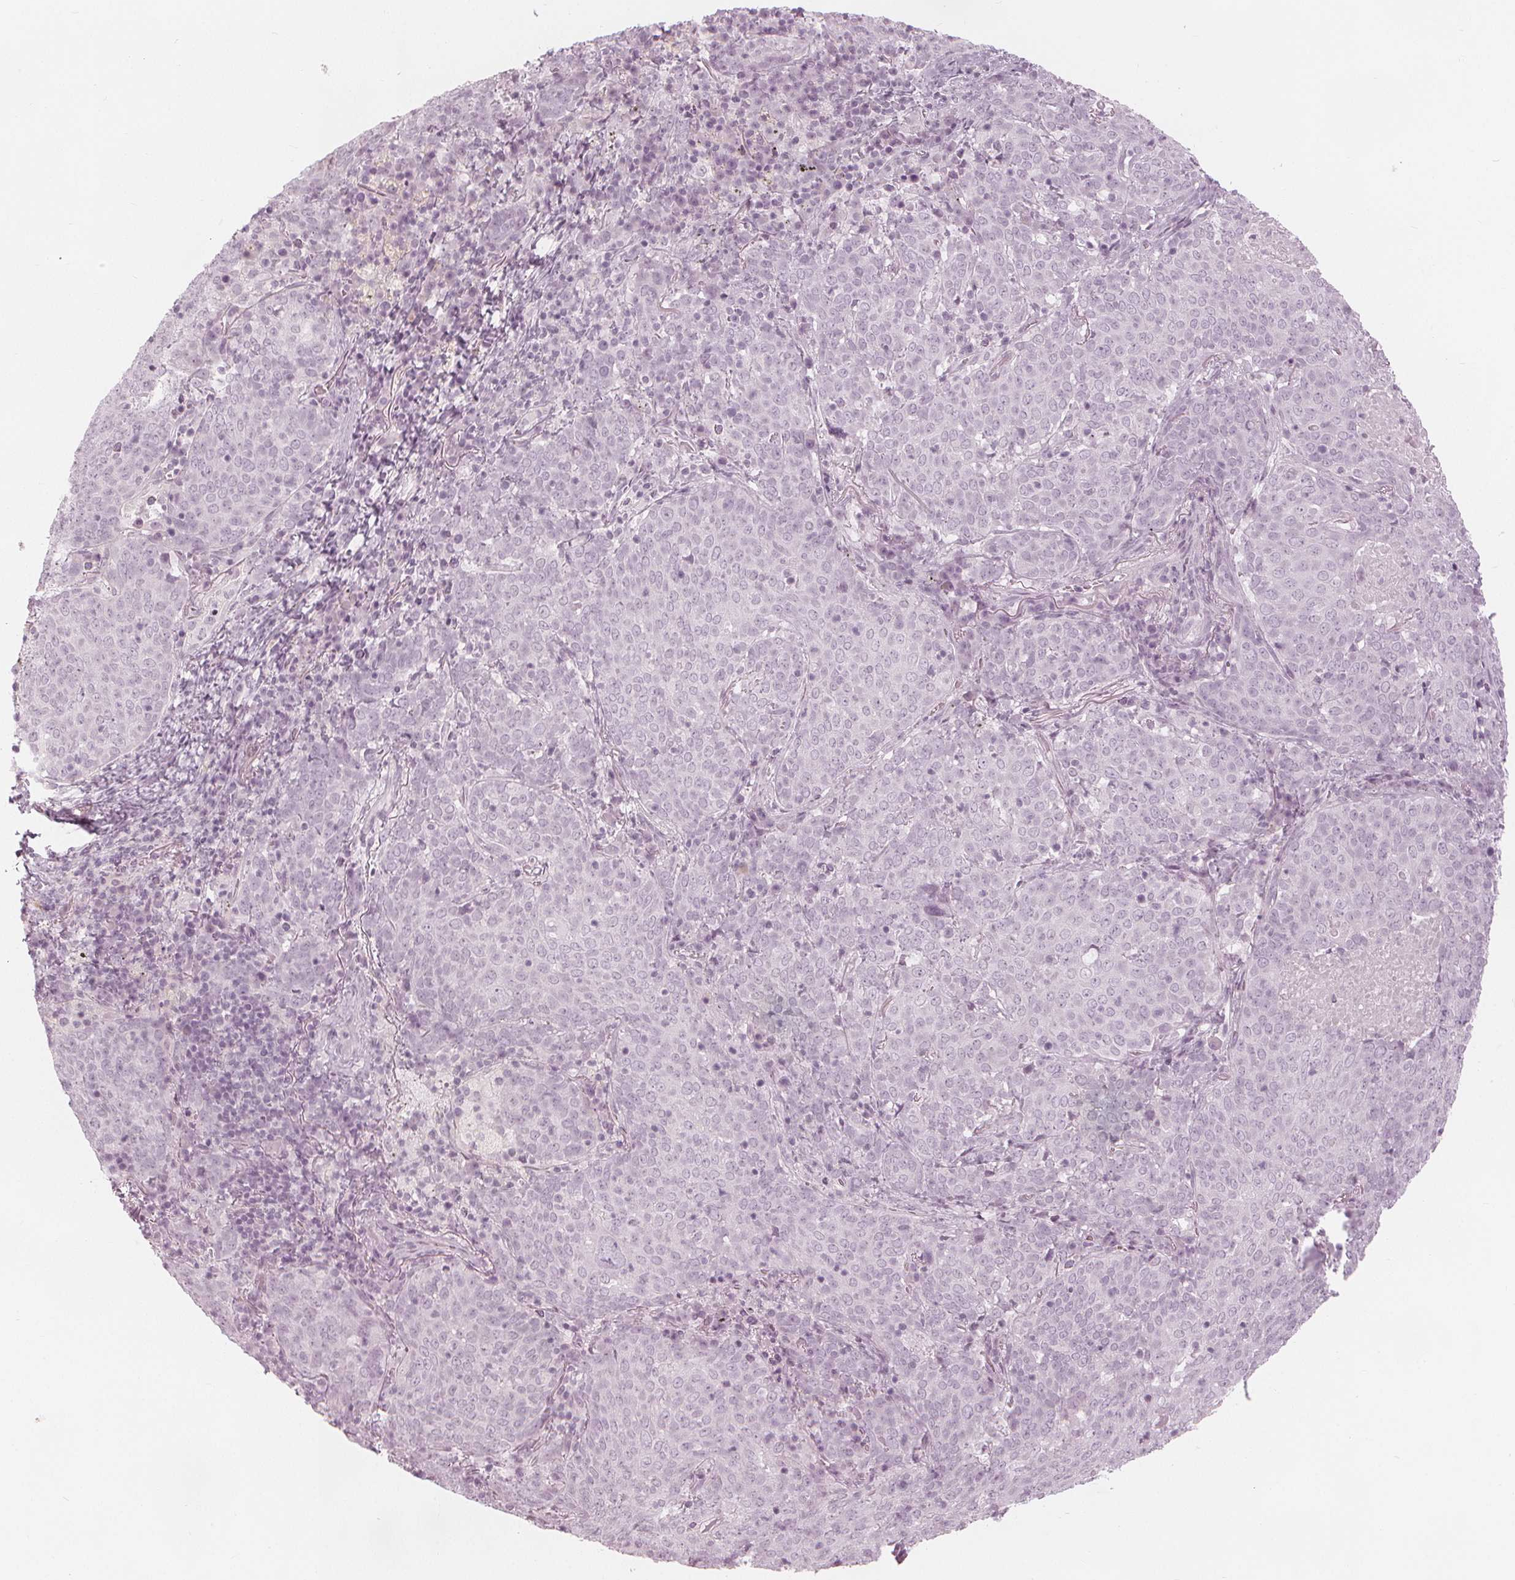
{"staining": {"intensity": "negative", "quantity": "none", "location": "none"}, "tissue": "lung cancer", "cell_type": "Tumor cells", "image_type": "cancer", "snomed": [{"axis": "morphology", "description": "Squamous cell carcinoma, NOS"}, {"axis": "topography", "description": "Lung"}], "caption": "There is no significant expression in tumor cells of squamous cell carcinoma (lung).", "gene": "PAEP", "patient": {"sex": "male", "age": 82}}